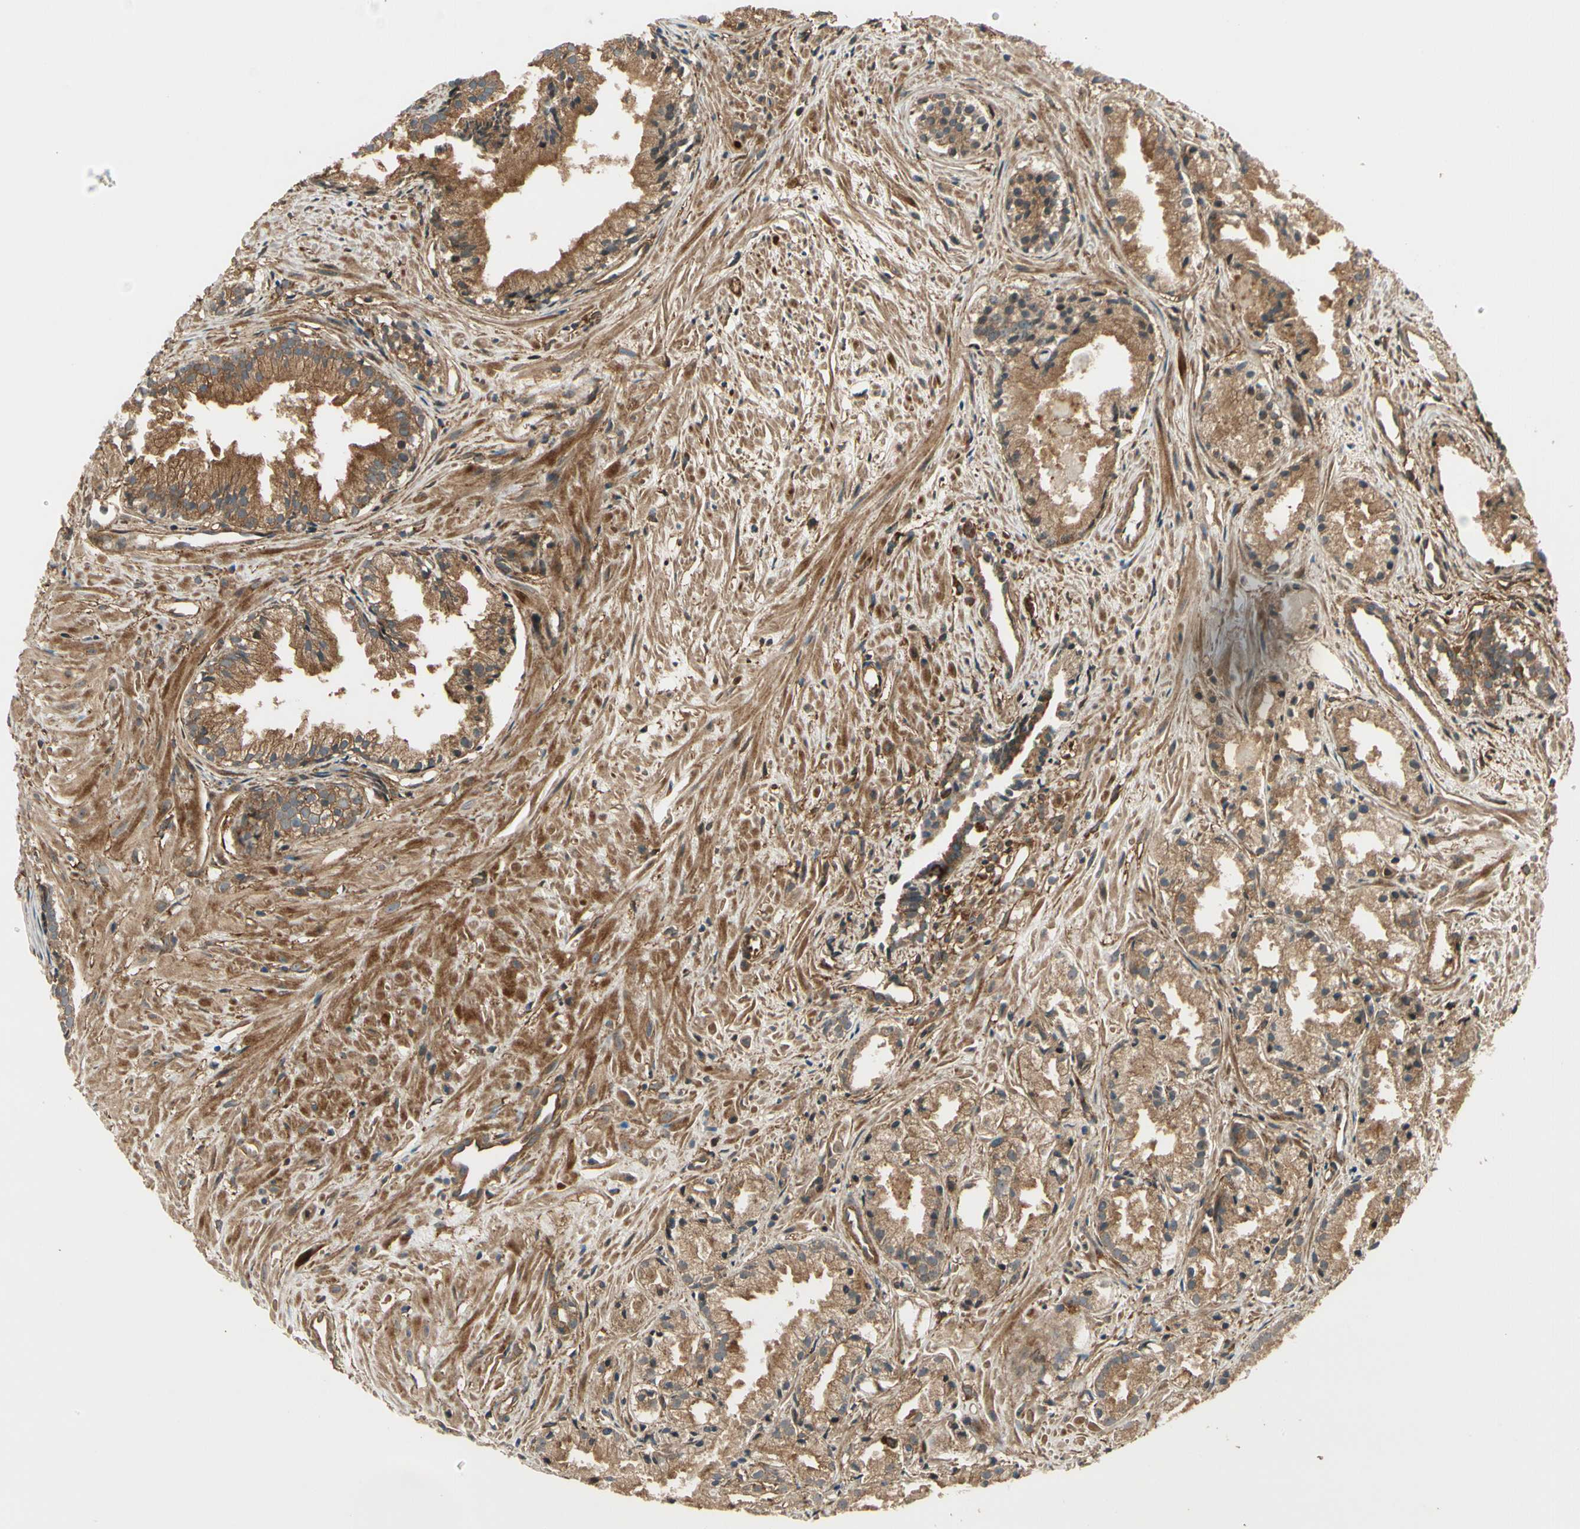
{"staining": {"intensity": "strong", "quantity": ">75%", "location": "cytoplasmic/membranous"}, "tissue": "prostate cancer", "cell_type": "Tumor cells", "image_type": "cancer", "snomed": [{"axis": "morphology", "description": "Adenocarcinoma, Low grade"}, {"axis": "topography", "description": "Prostate"}], "caption": "Prostate adenocarcinoma (low-grade) stained for a protein shows strong cytoplasmic/membranous positivity in tumor cells. The staining was performed using DAB, with brown indicating positive protein expression. Nuclei are stained blue with hematoxylin.", "gene": "FKBP15", "patient": {"sex": "male", "age": 72}}